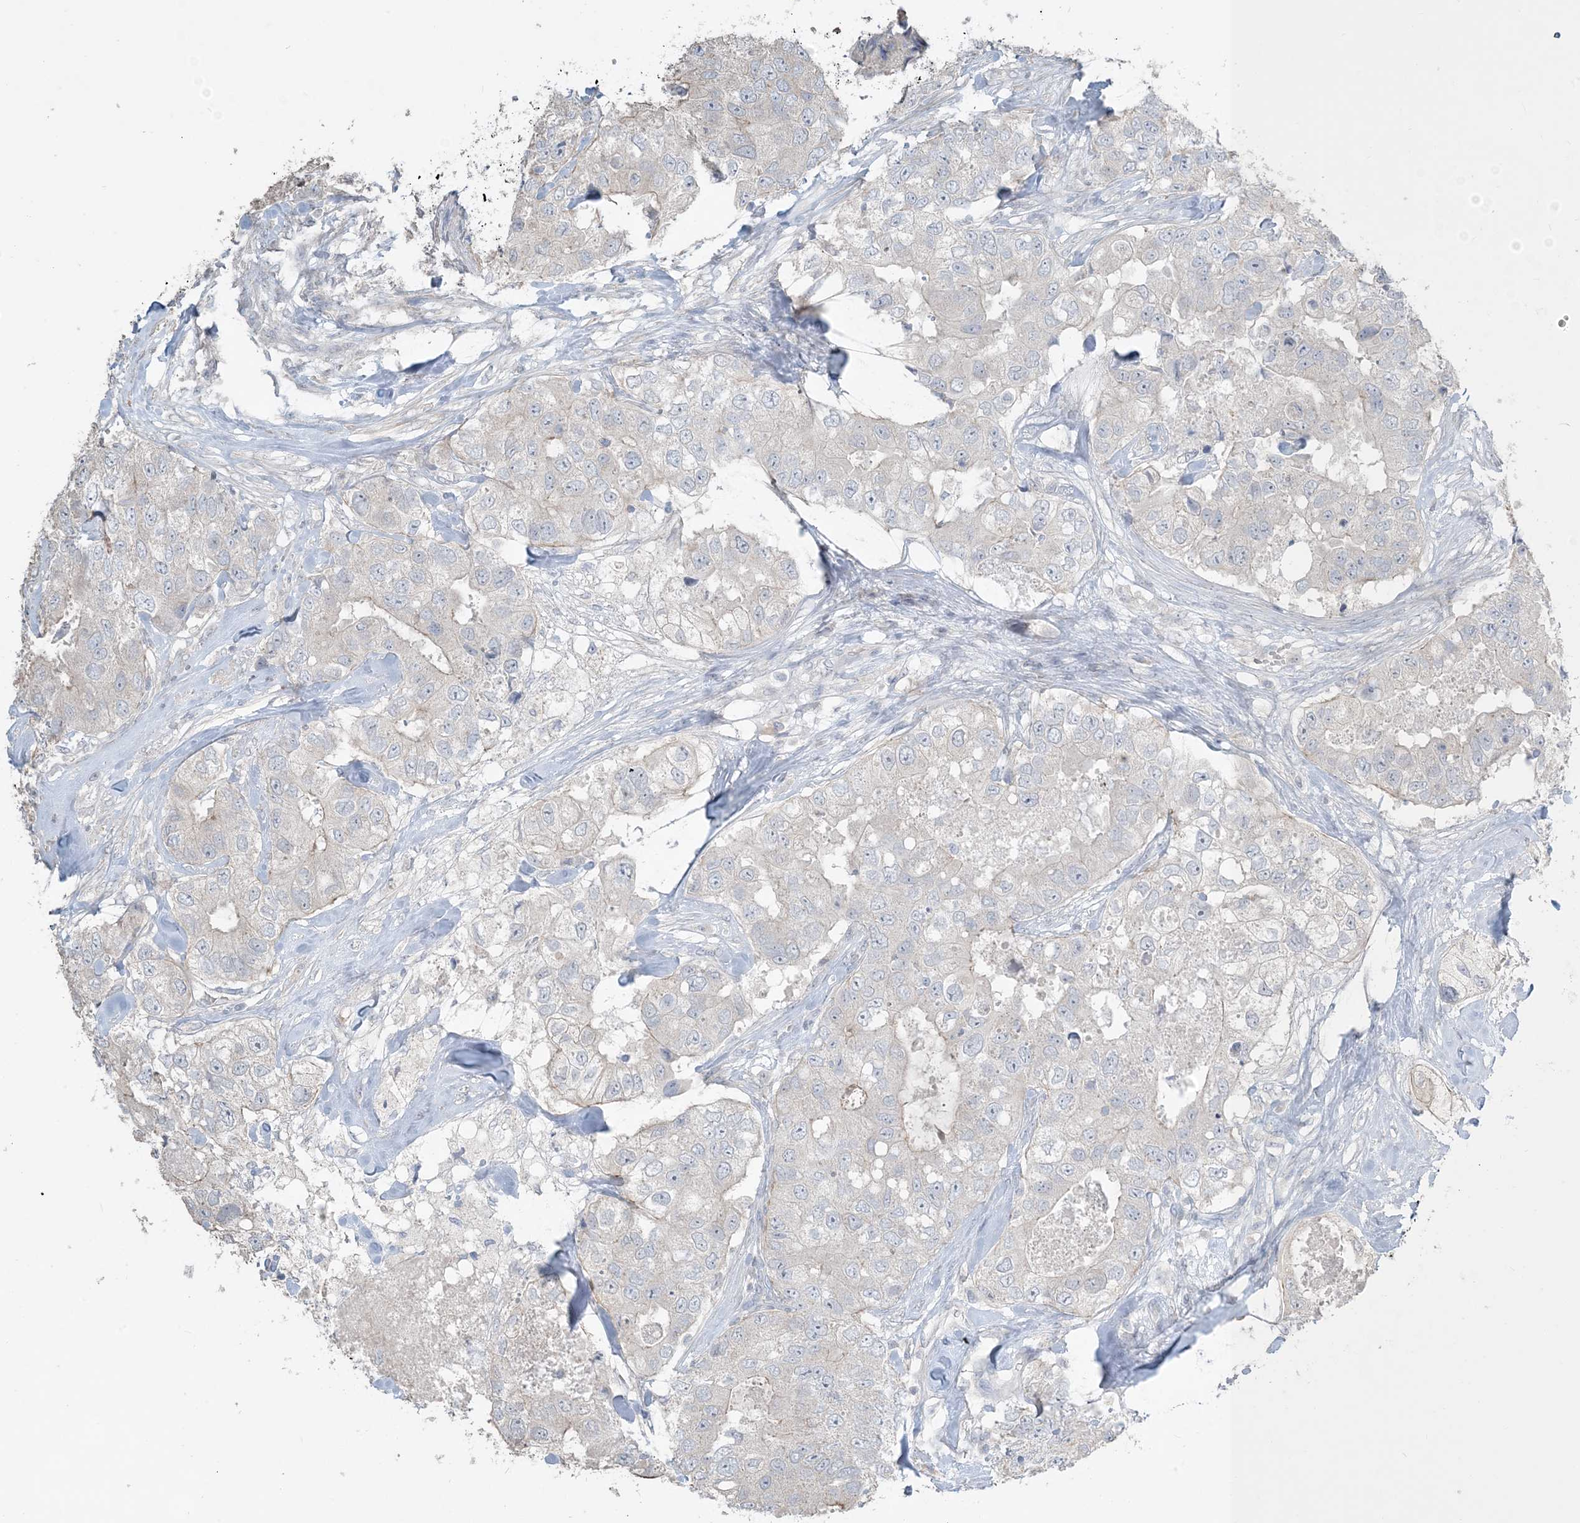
{"staining": {"intensity": "negative", "quantity": "none", "location": "none"}, "tissue": "breast cancer", "cell_type": "Tumor cells", "image_type": "cancer", "snomed": [{"axis": "morphology", "description": "Duct carcinoma"}, {"axis": "topography", "description": "Breast"}], "caption": "Immunohistochemical staining of breast cancer demonstrates no significant positivity in tumor cells.", "gene": "NPHS2", "patient": {"sex": "female", "age": 62}}